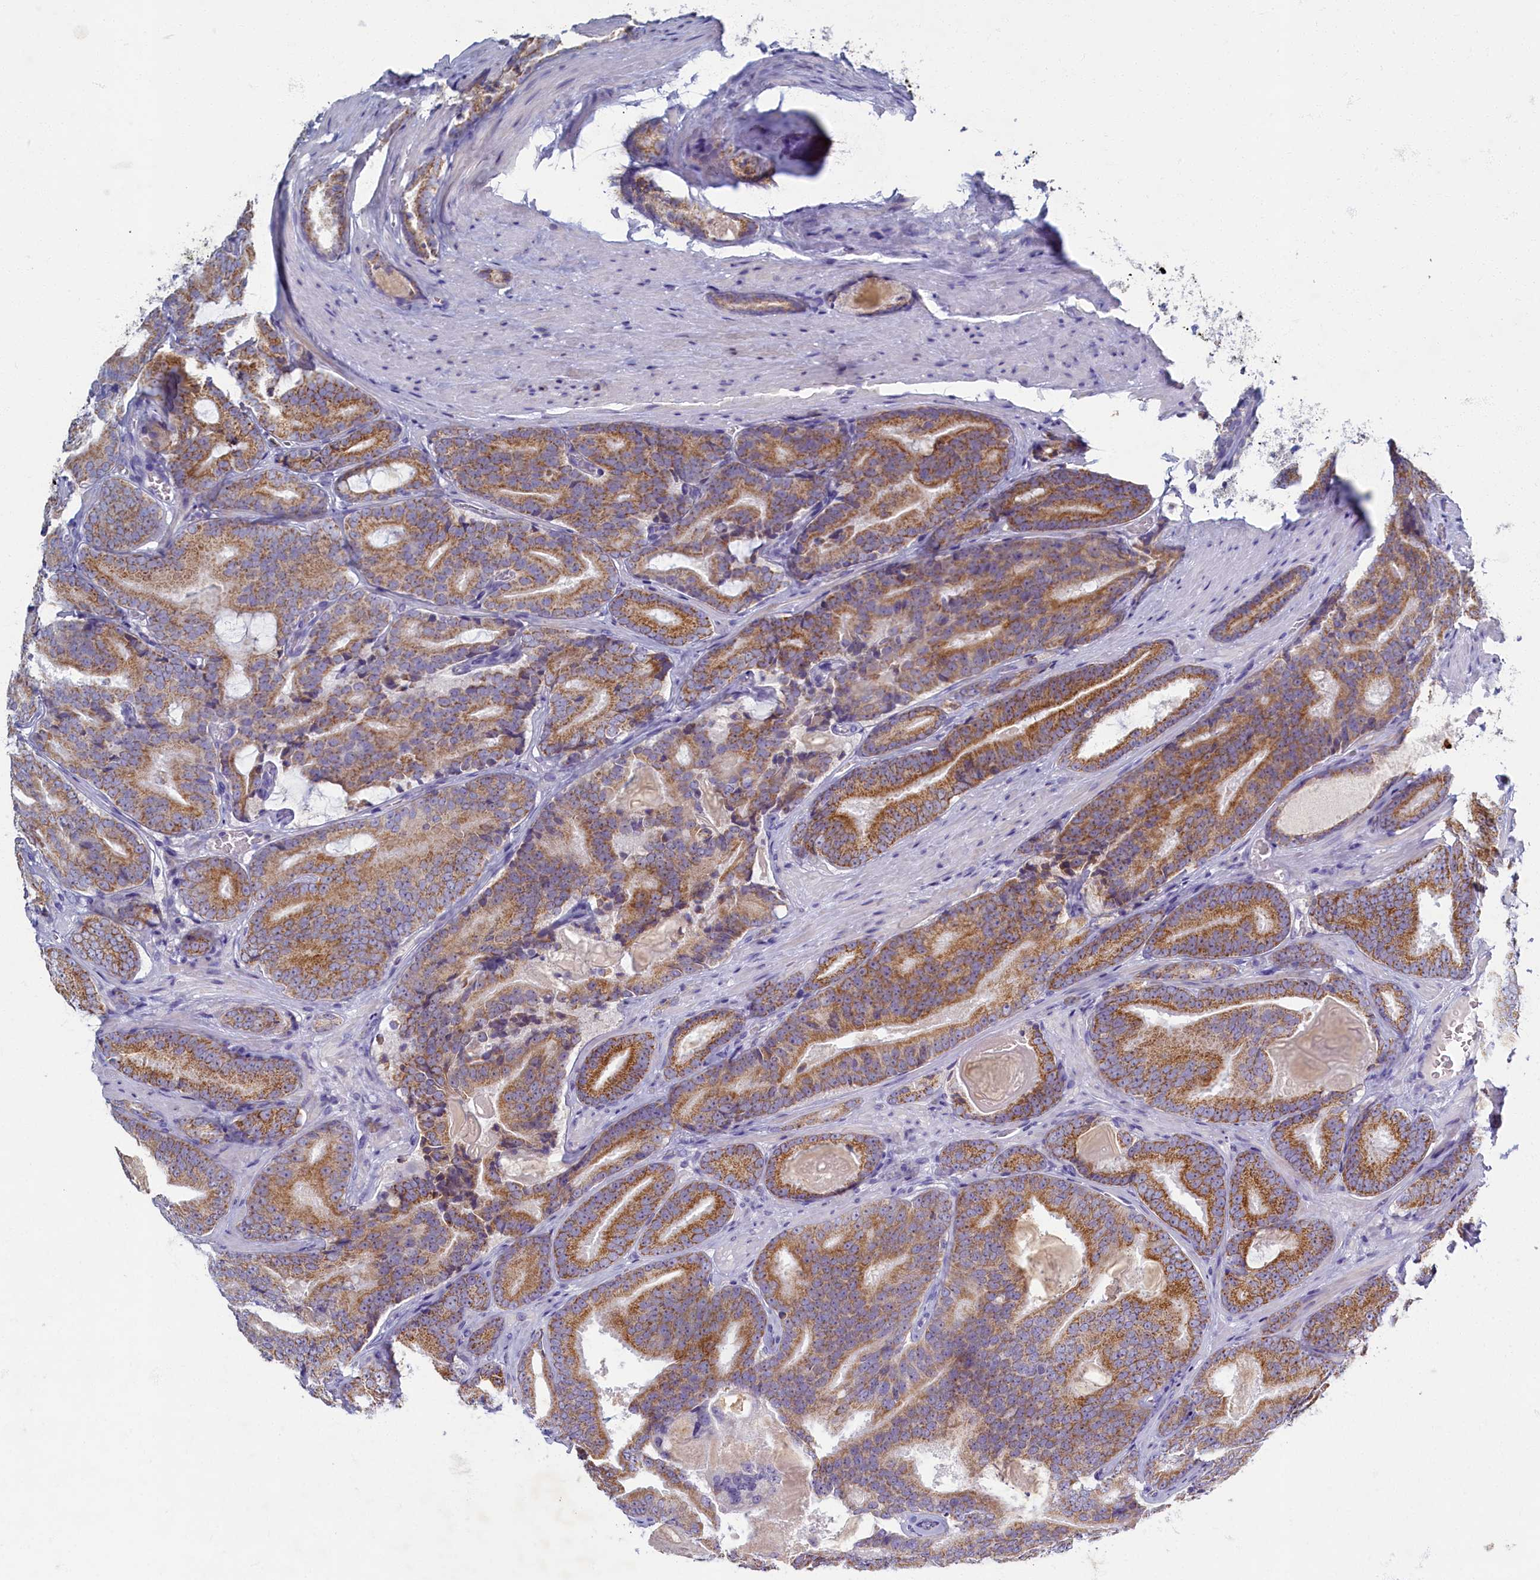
{"staining": {"intensity": "moderate", "quantity": ">75%", "location": "cytoplasmic/membranous"}, "tissue": "prostate cancer", "cell_type": "Tumor cells", "image_type": "cancer", "snomed": [{"axis": "morphology", "description": "Adenocarcinoma, High grade"}, {"axis": "topography", "description": "Prostate"}], "caption": "DAB immunohistochemical staining of prostate adenocarcinoma (high-grade) reveals moderate cytoplasmic/membranous protein staining in approximately >75% of tumor cells. The staining is performed using DAB brown chromogen to label protein expression. The nuclei are counter-stained blue using hematoxylin.", "gene": "OCIAD2", "patient": {"sex": "male", "age": 66}}